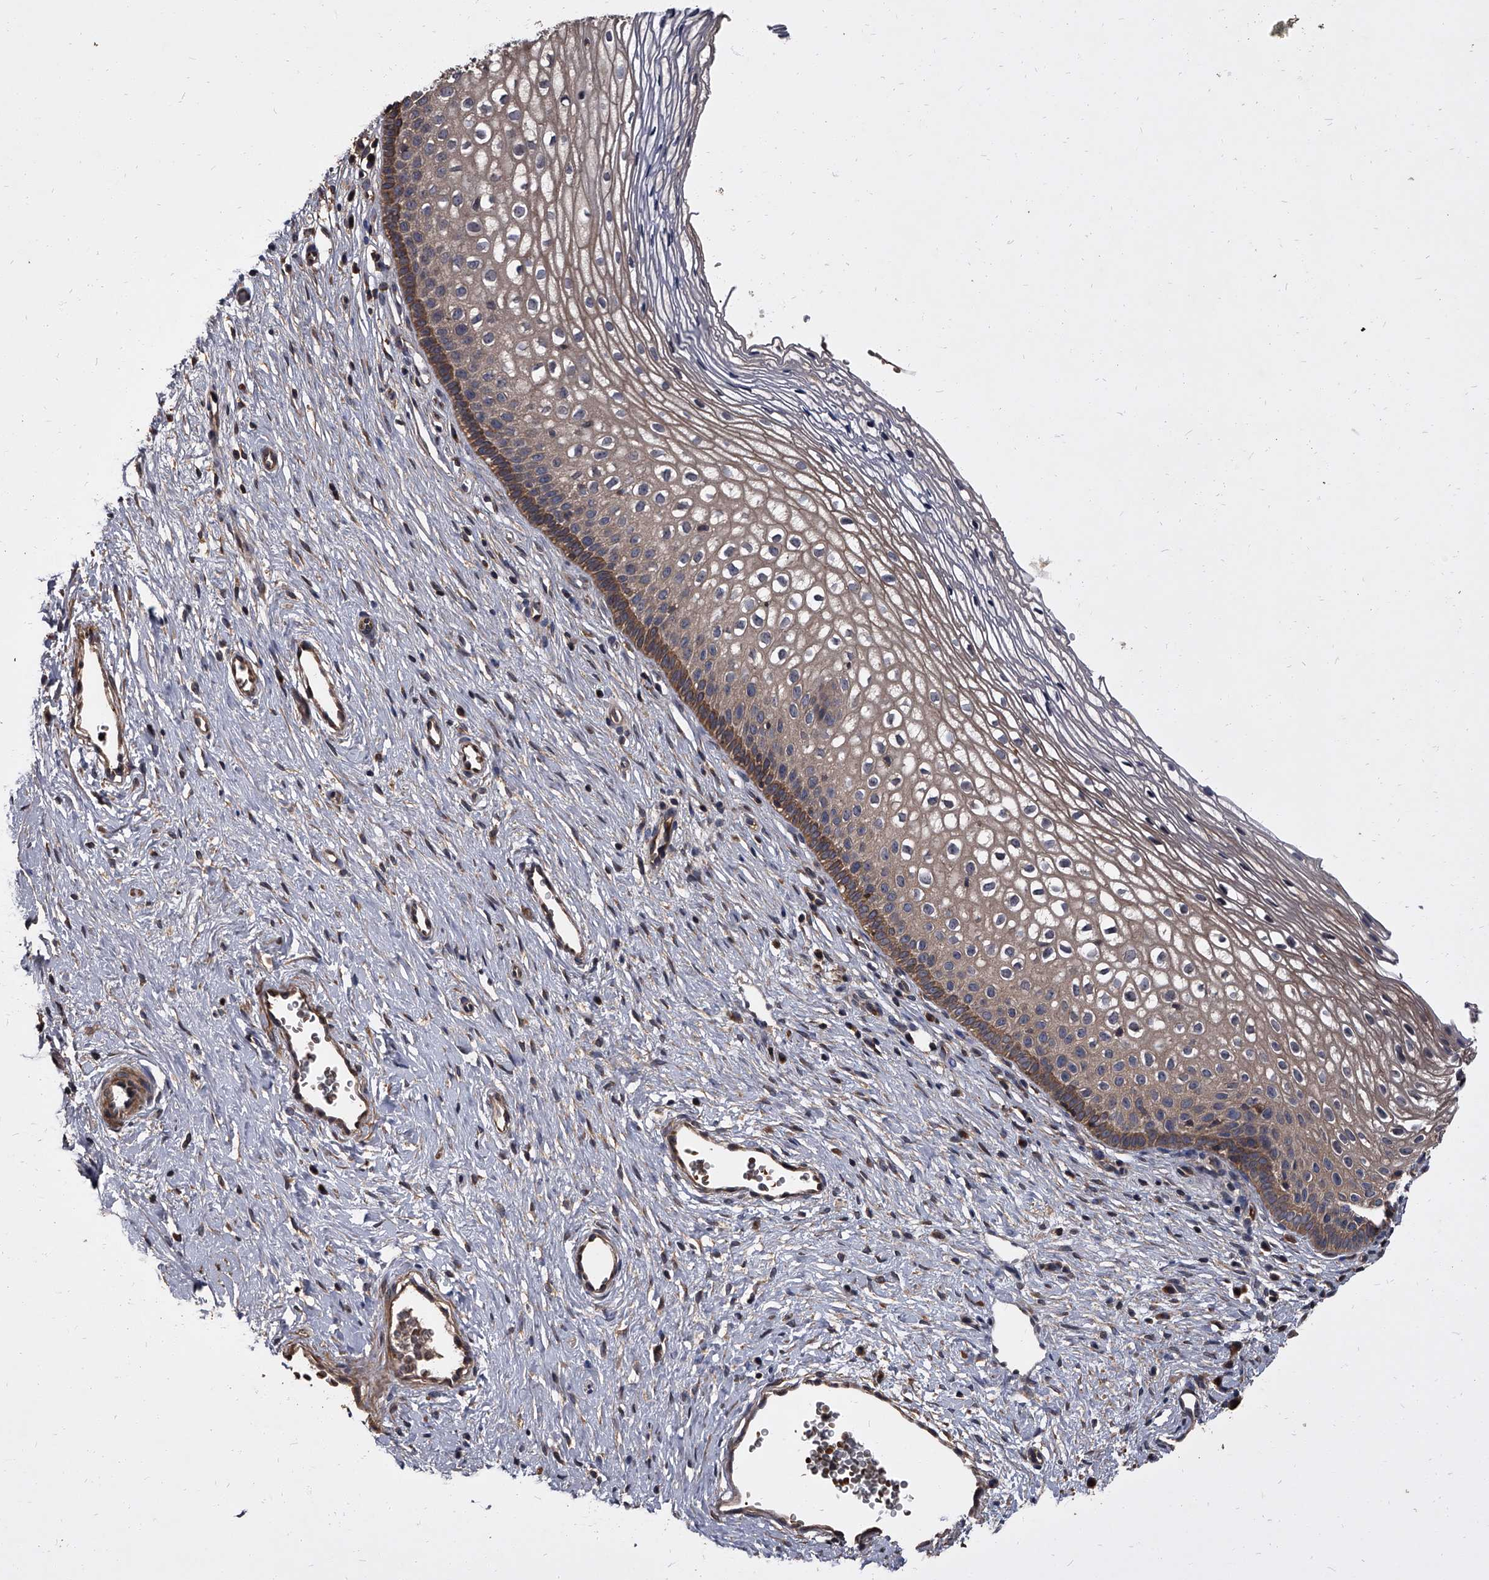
{"staining": {"intensity": "weak", "quantity": "25%-75%", "location": "cytoplasmic/membranous"}, "tissue": "cervix", "cell_type": "Glandular cells", "image_type": "normal", "snomed": [{"axis": "morphology", "description": "Normal tissue, NOS"}, {"axis": "topography", "description": "Cervix"}], "caption": "This is a photomicrograph of IHC staining of benign cervix, which shows weak staining in the cytoplasmic/membranous of glandular cells.", "gene": "STK36", "patient": {"sex": "female", "age": 27}}